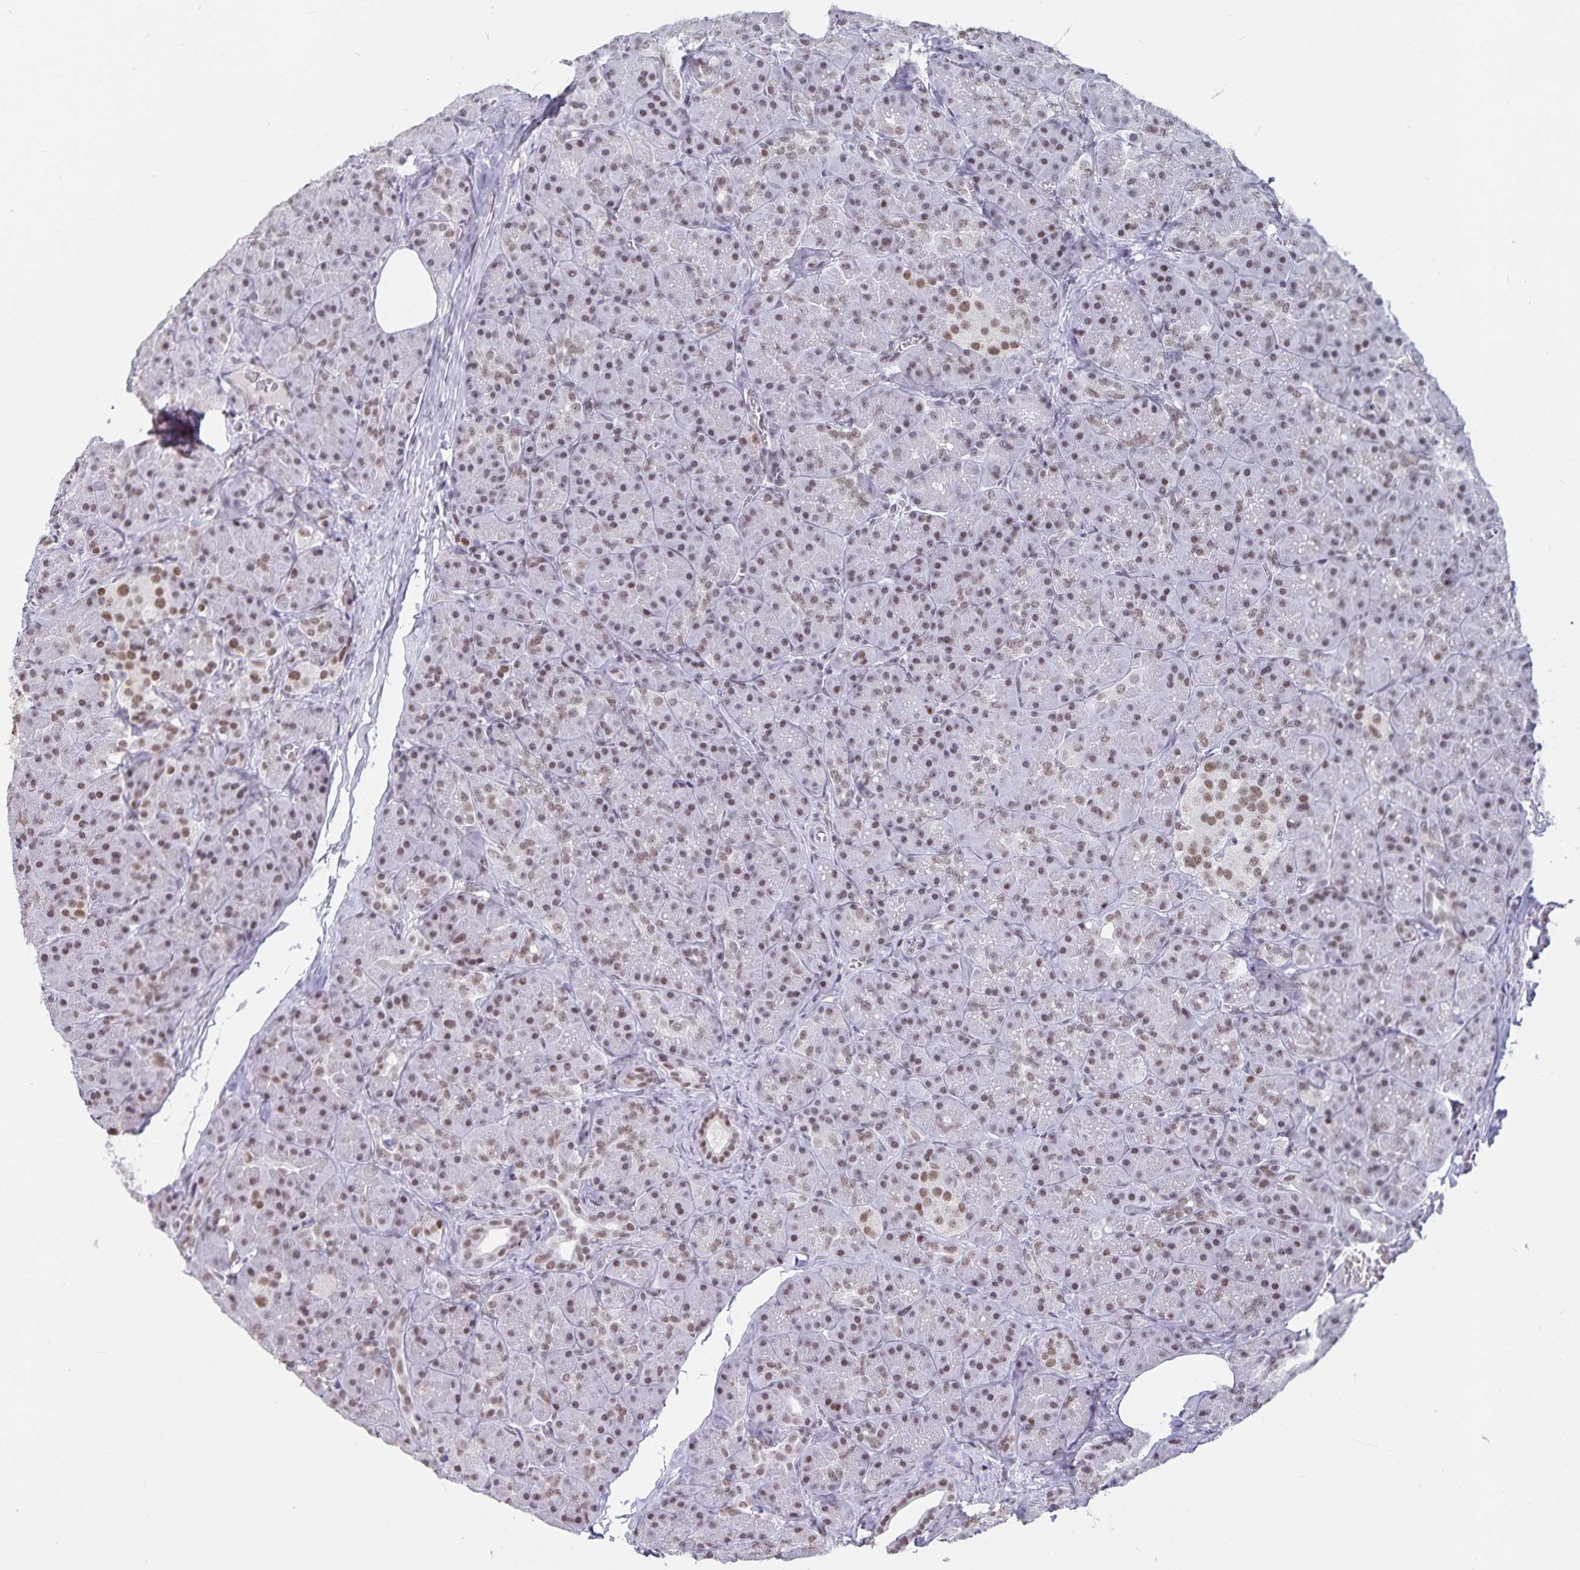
{"staining": {"intensity": "moderate", "quantity": ">75%", "location": "nuclear"}, "tissue": "pancreas", "cell_type": "Exocrine glandular cells", "image_type": "normal", "snomed": [{"axis": "morphology", "description": "Normal tissue, NOS"}, {"axis": "topography", "description": "Pancreas"}], "caption": "Immunohistochemistry (DAB (3,3'-diaminobenzidine)) staining of benign human pancreas demonstrates moderate nuclear protein expression in about >75% of exocrine glandular cells.", "gene": "PBX2", "patient": {"sex": "male", "age": 57}}